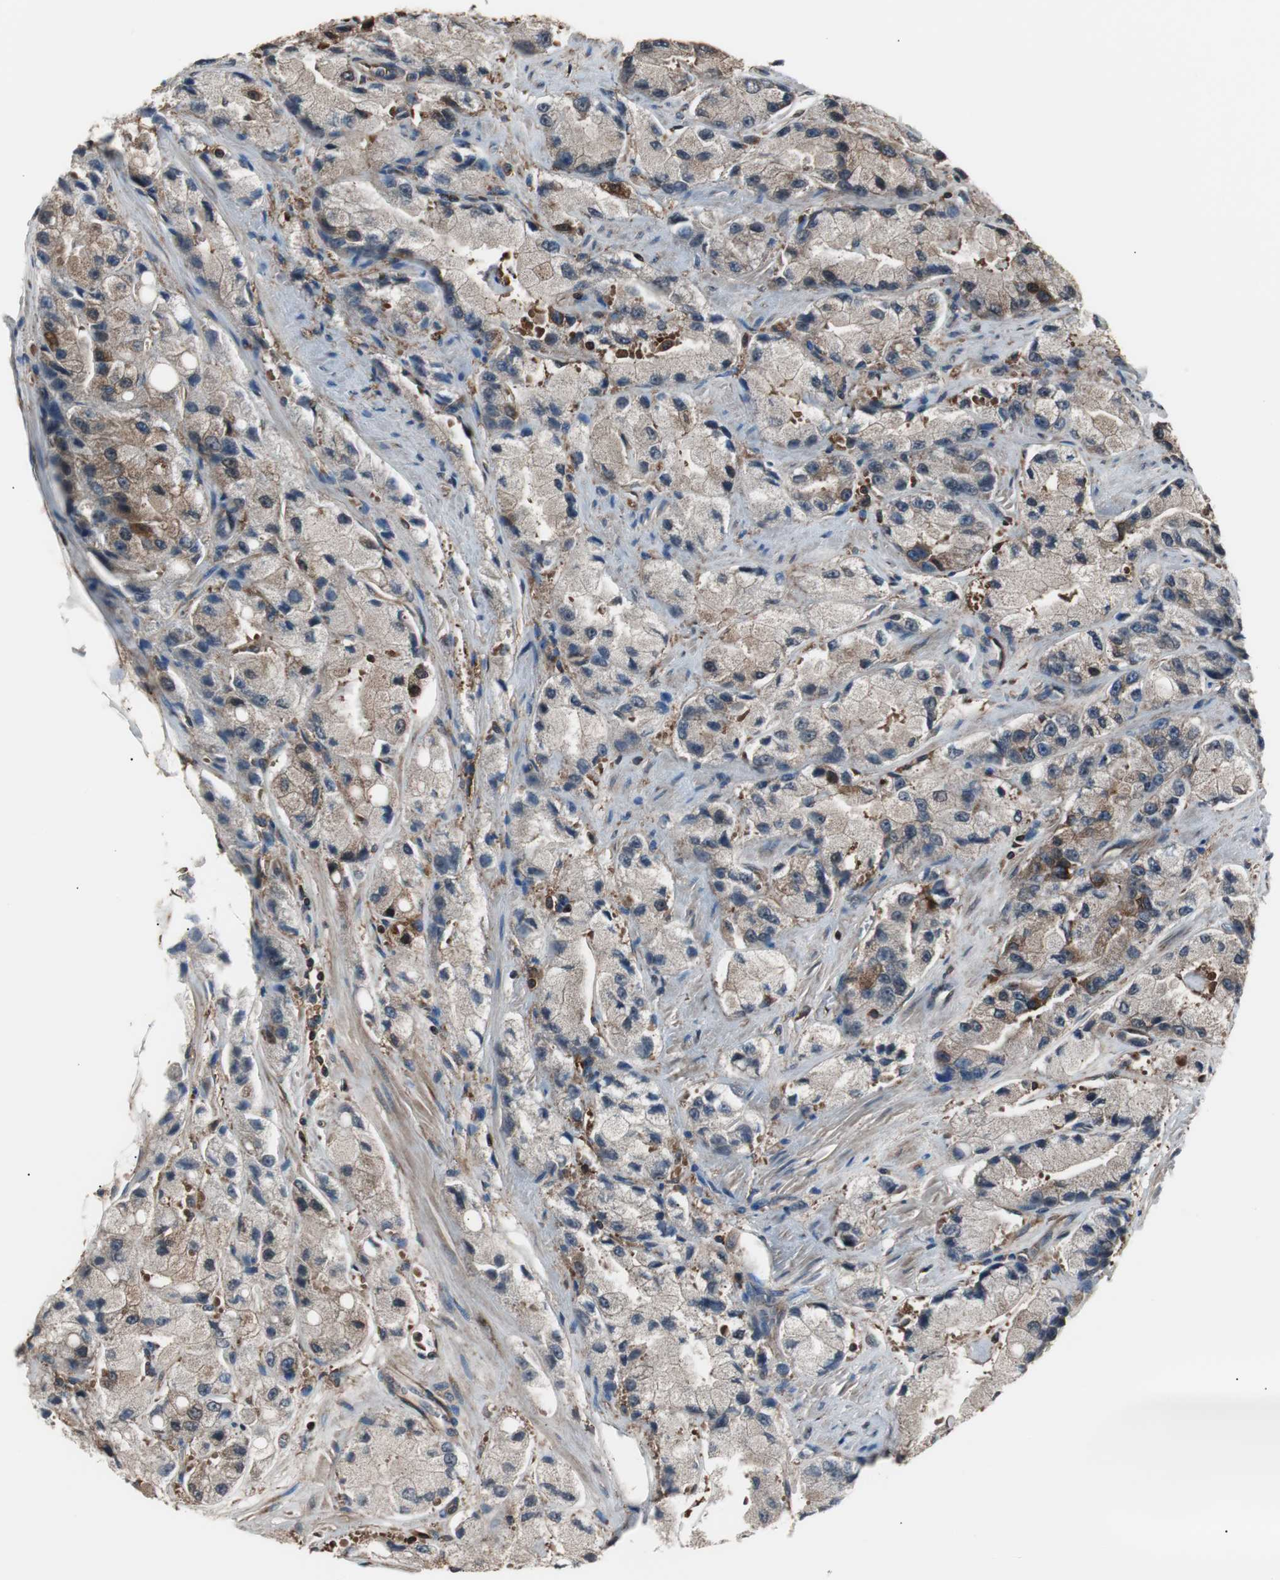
{"staining": {"intensity": "weak", "quantity": ">75%", "location": "cytoplasmic/membranous"}, "tissue": "prostate cancer", "cell_type": "Tumor cells", "image_type": "cancer", "snomed": [{"axis": "morphology", "description": "Adenocarcinoma, High grade"}, {"axis": "topography", "description": "Prostate"}], "caption": "Prostate high-grade adenocarcinoma tissue shows weak cytoplasmic/membranous staining in approximately >75% of tumor cells, visualized by immunohistochemistry.", "gene": "CAPNS1", "patient": {"sex": "male", "age": 58}}